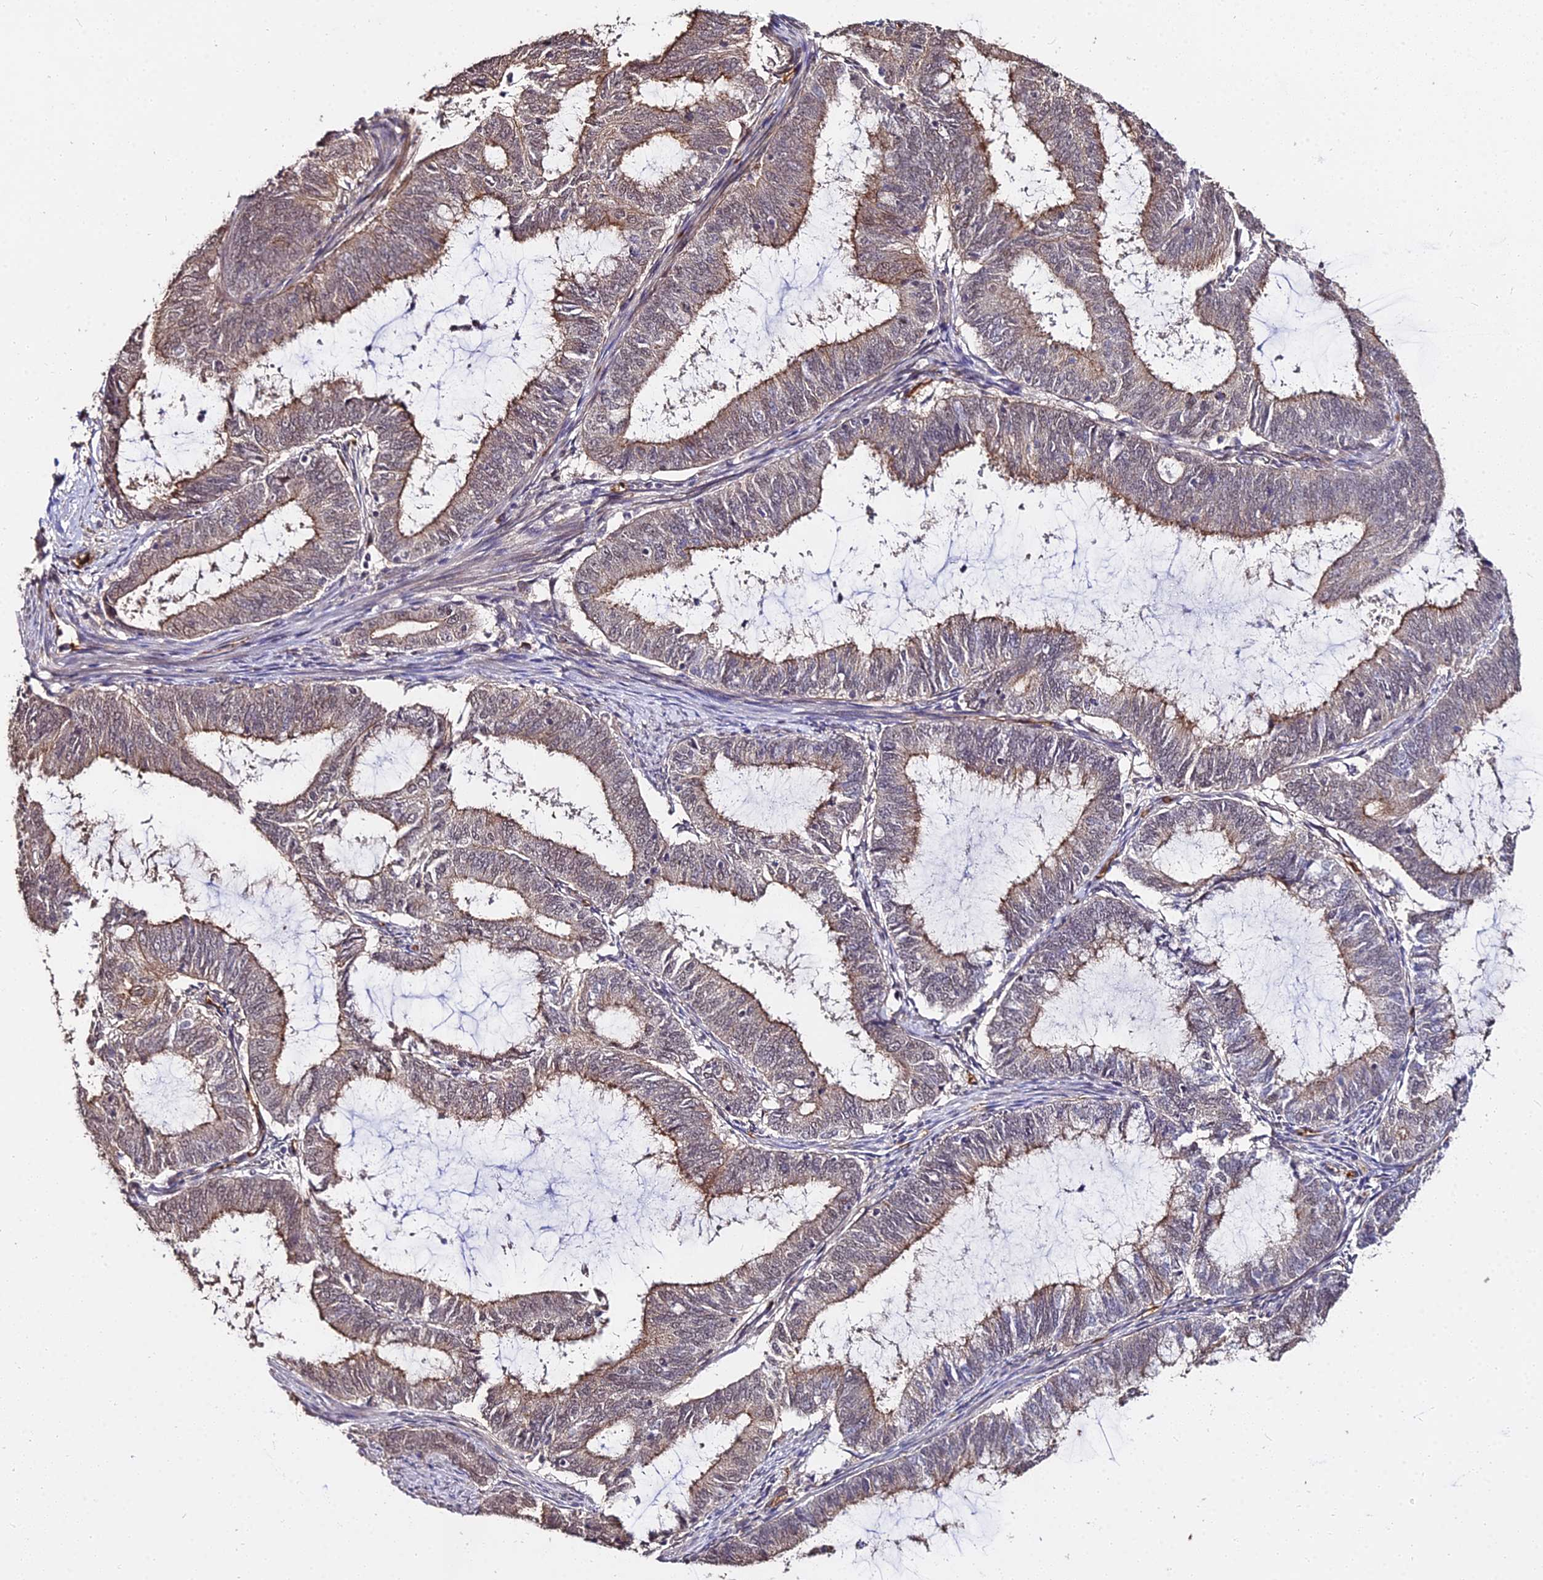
{"staining": {"intensity": "moderate", "quantity": ">75%", "location": "cytoplasmic/membranous"}, "tissue": "endometrial cancer", "cell_type": "Tumor cells", "image_type": "cancer", "snomed": [{"axis": "morphology", "description": "Adenocarcinoma, NOS"}, {"axis": "topography", "description": "Endometrium"}], "caption": "High-power microscopy captured an IHC image of endometrial cancer (adenocarcinoma), revealing moderate cytoplasmic/membranous staining in approximately >75% of tumor cells. (Brightfield microscopy of DAB IHC at high magnification).", "gene": "ZDBF2", "patient": {"sex": "female", "age": 51}}